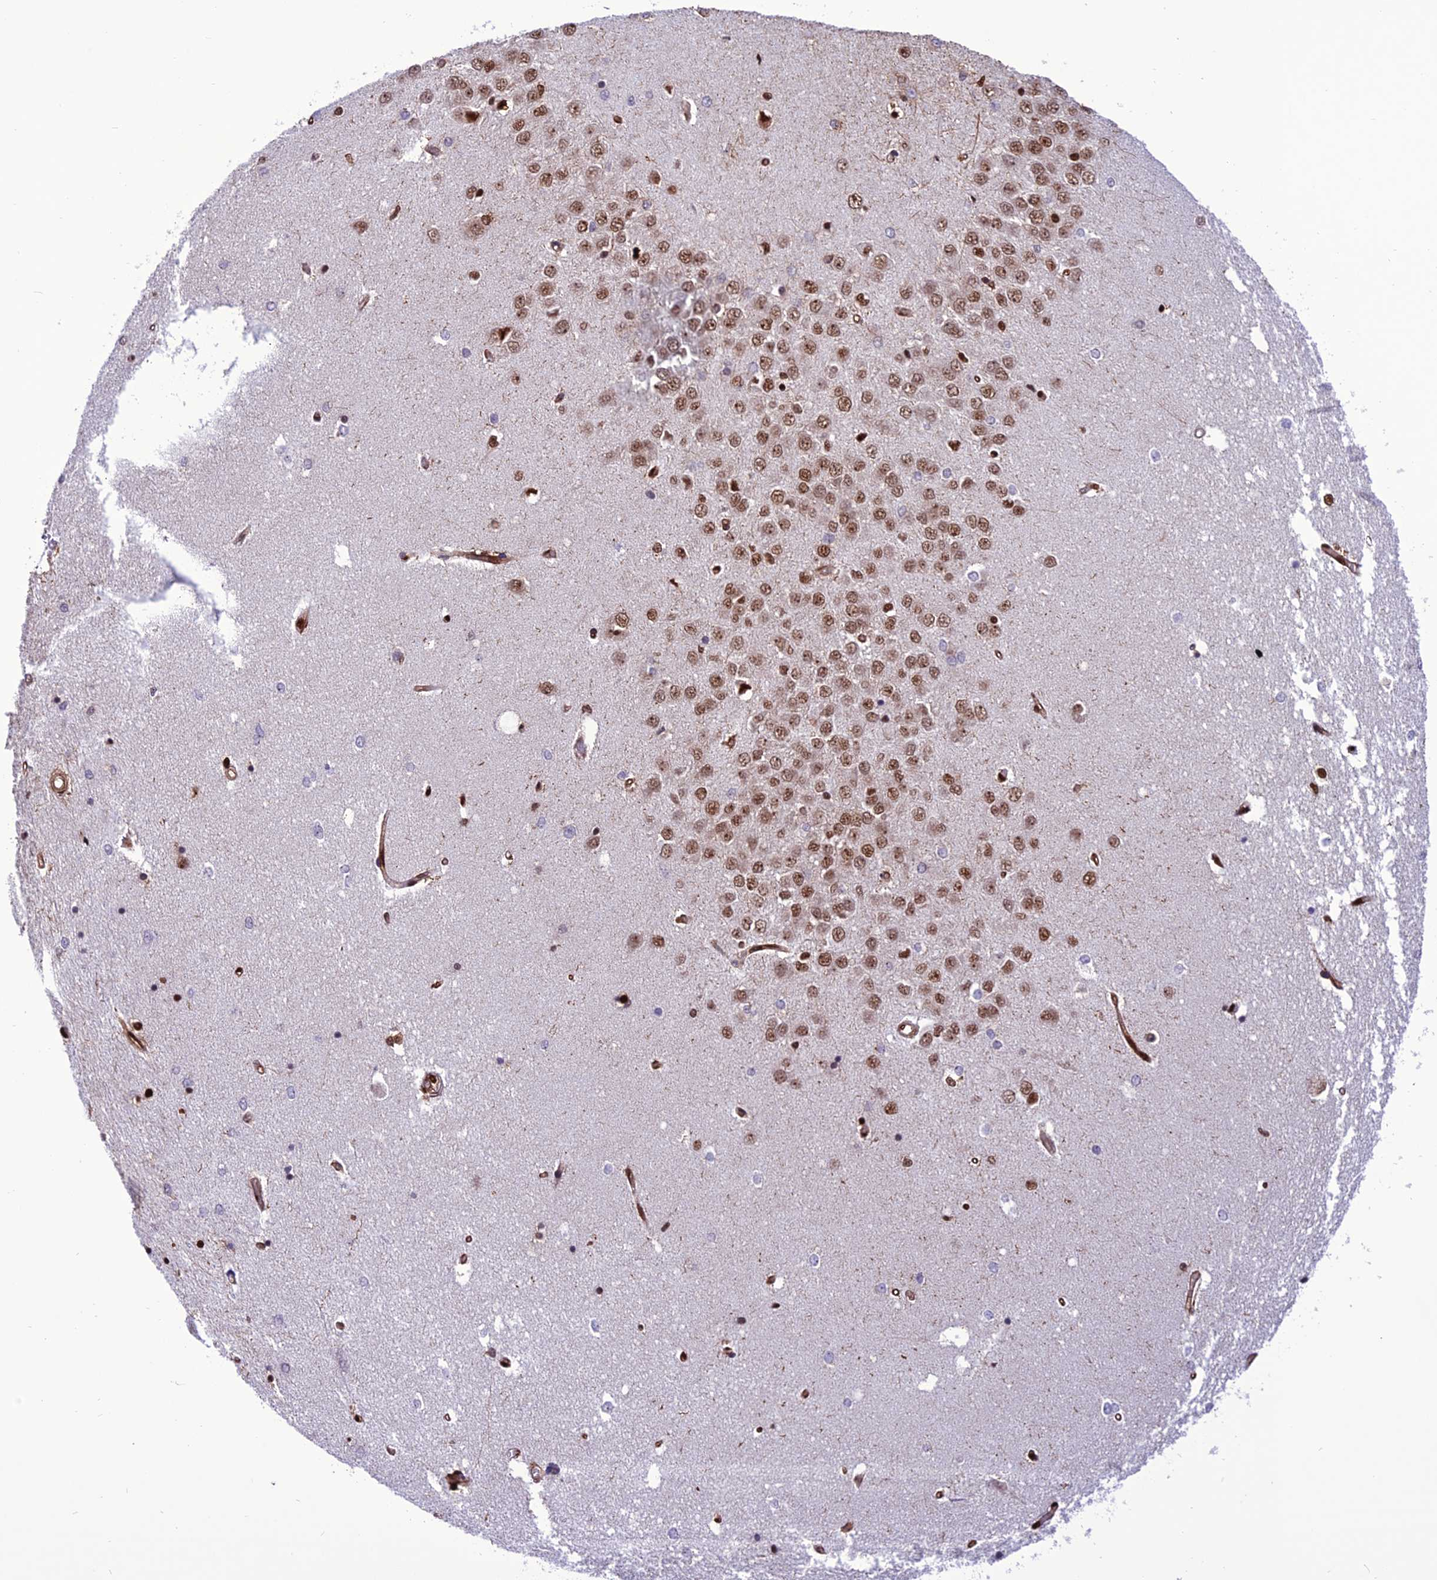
{"staining": {"intensity": "strong", "quantity": "25%-75%", "location": "nuclear"}, "tissue": "hippocampus", "cell_type": "Glial cells", "image_type": "normal", "snomed": [{"axis": "morphology", "description": "Normal tissue, NOS"}, {"axis": "topography", "description": "Hippocampus"}], "caption": "Glial cells exhibit strong nuclear expression in approximately 25%-75% of cells in unremarkable hippocampus.", "gene": "INO80E", "patient": {"sex": "male", "age": 45}}